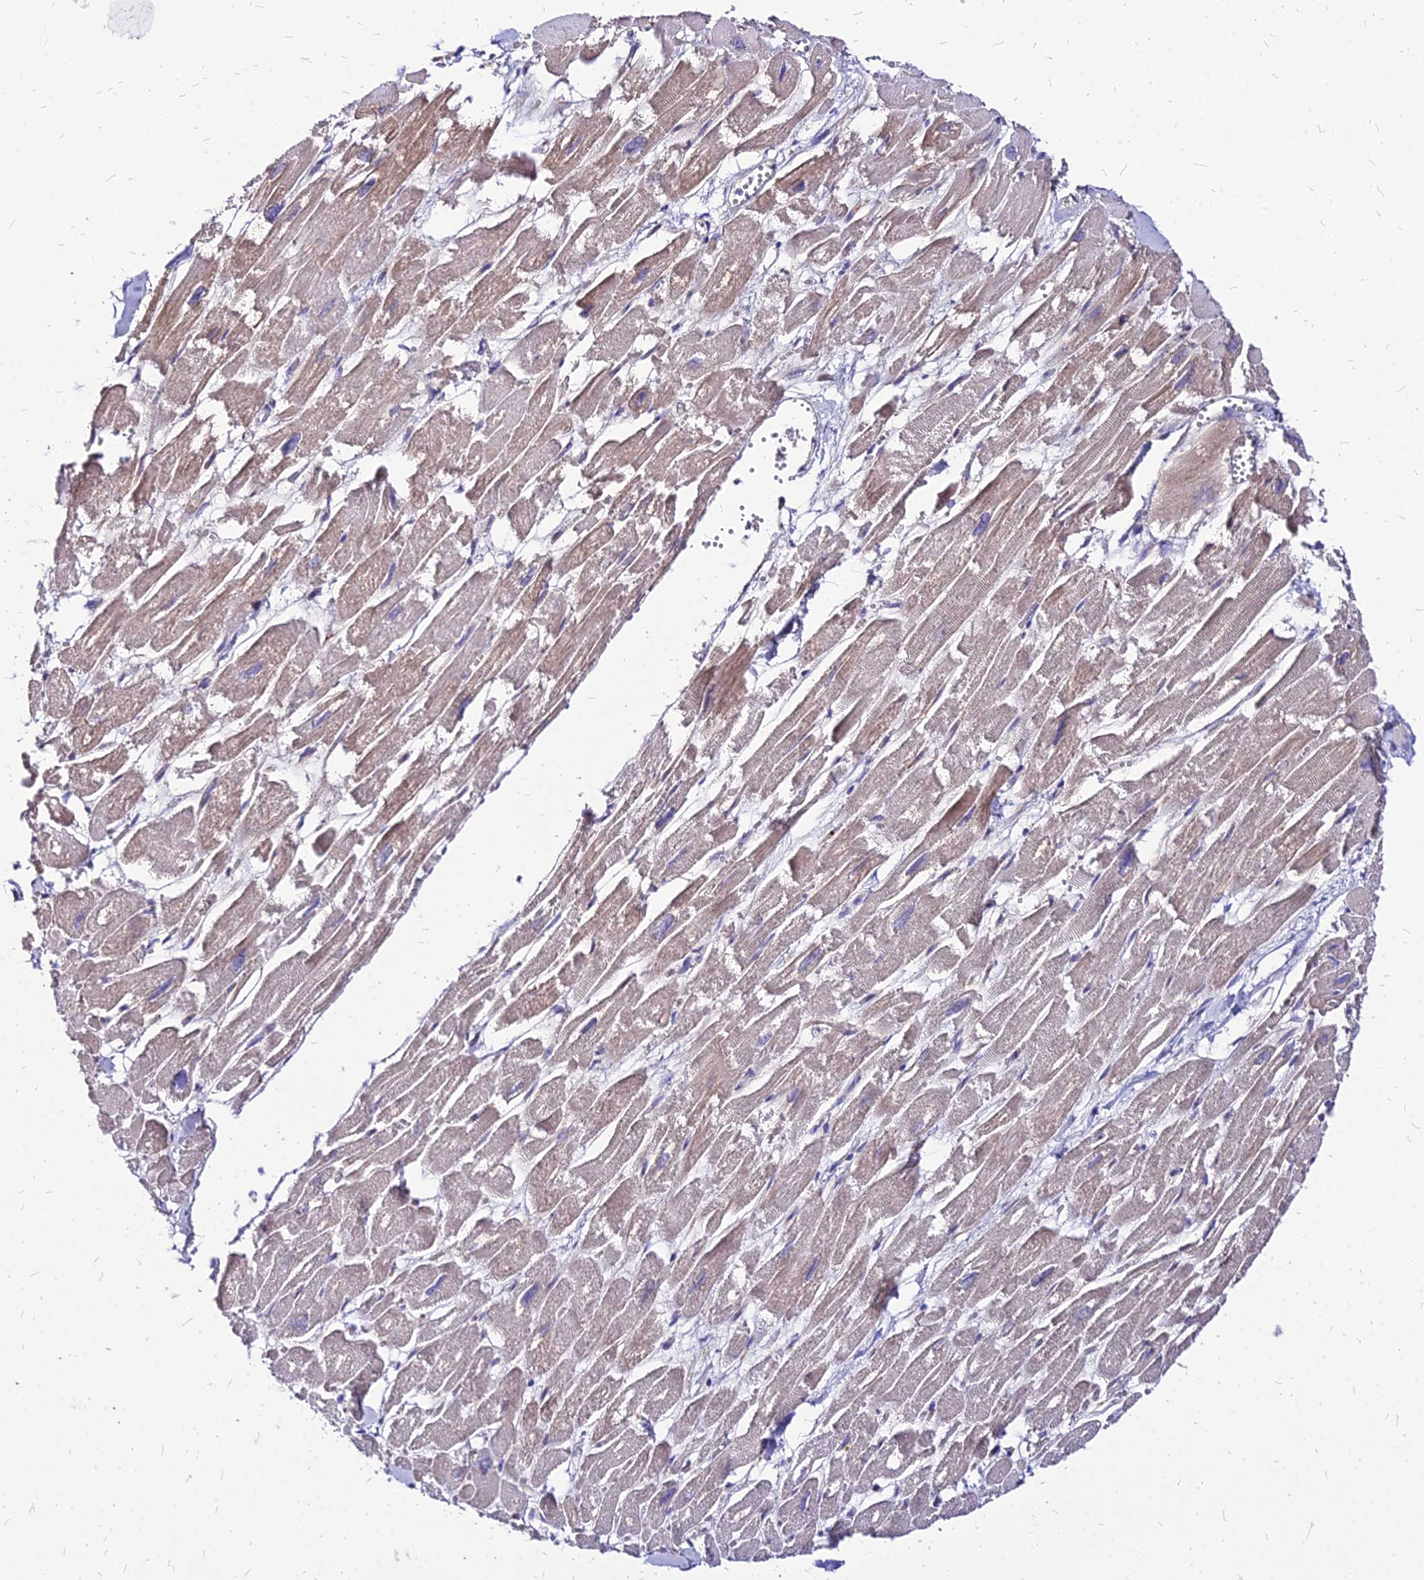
{"staining": {"intensity": "weak", "quantity": "25%-75%", "location": "cytoplasmic/membranous"}, "tissue": "heart muscle", "cell_type": "Cardiomyocytes", "image_type": "normal", "snomed": [{"axis": "morphology", "description": "Normal tissue, NOS"}, {"axis": "topography", "description": "Heart"}], "caption": "DAB immunohistochemical staining of benign human heart muscle shows weak cytoplasmic/membranous protein staining in about 25%-75% of cardiomyocytes. The staining was performed using DAB (3,3'-diaminobenzidine) to visualize the protein expression in brown, while the nuclei were stained in blue with hematoxylin (Magnification: 20x).", "gene": "COMMD10", "patient": {"sex": "male", "age": 54}}